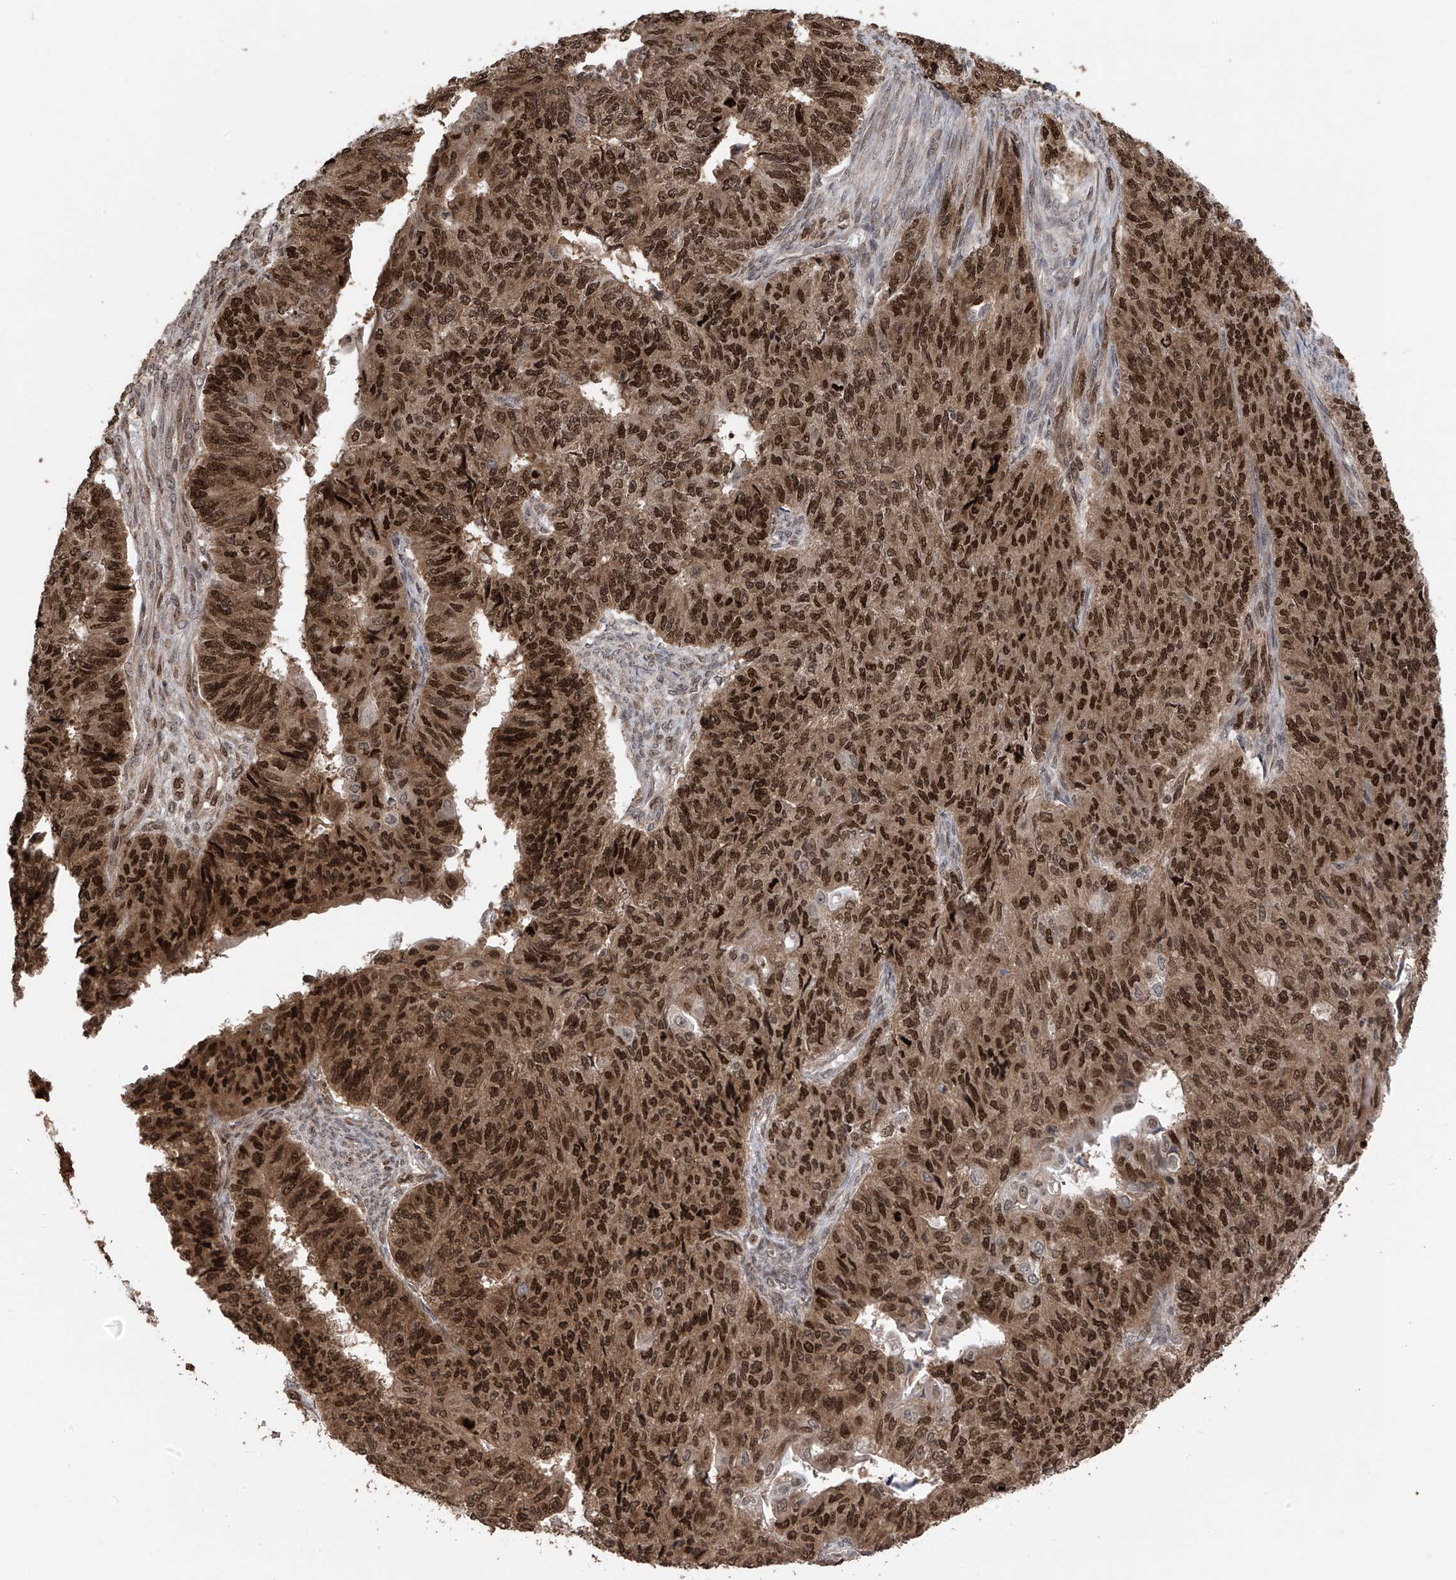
{"staining": {"intensity": "strong", "quantity": ">75%", "location": "cytoplasmic/membranous,nuclear"}, "tissue": "endometrial cancer", "cell_type": "Tumor cells", "image_type": "cancer", "snomed": [{"axis": "morphology", "description": "Adenocarcinoma, NOS"}, {"axis": "topography", "description": "Endometrium"}], "caption": "Endometrial cancer (adenocarcinoma) was stained to show a protein in brown. There is high levels of strong cytoplasmic/membranous and nuclear expression in about >75% of tumor cells.", "gene": "DNAJC9", "patient": {"sex": "female", "age": 32}}